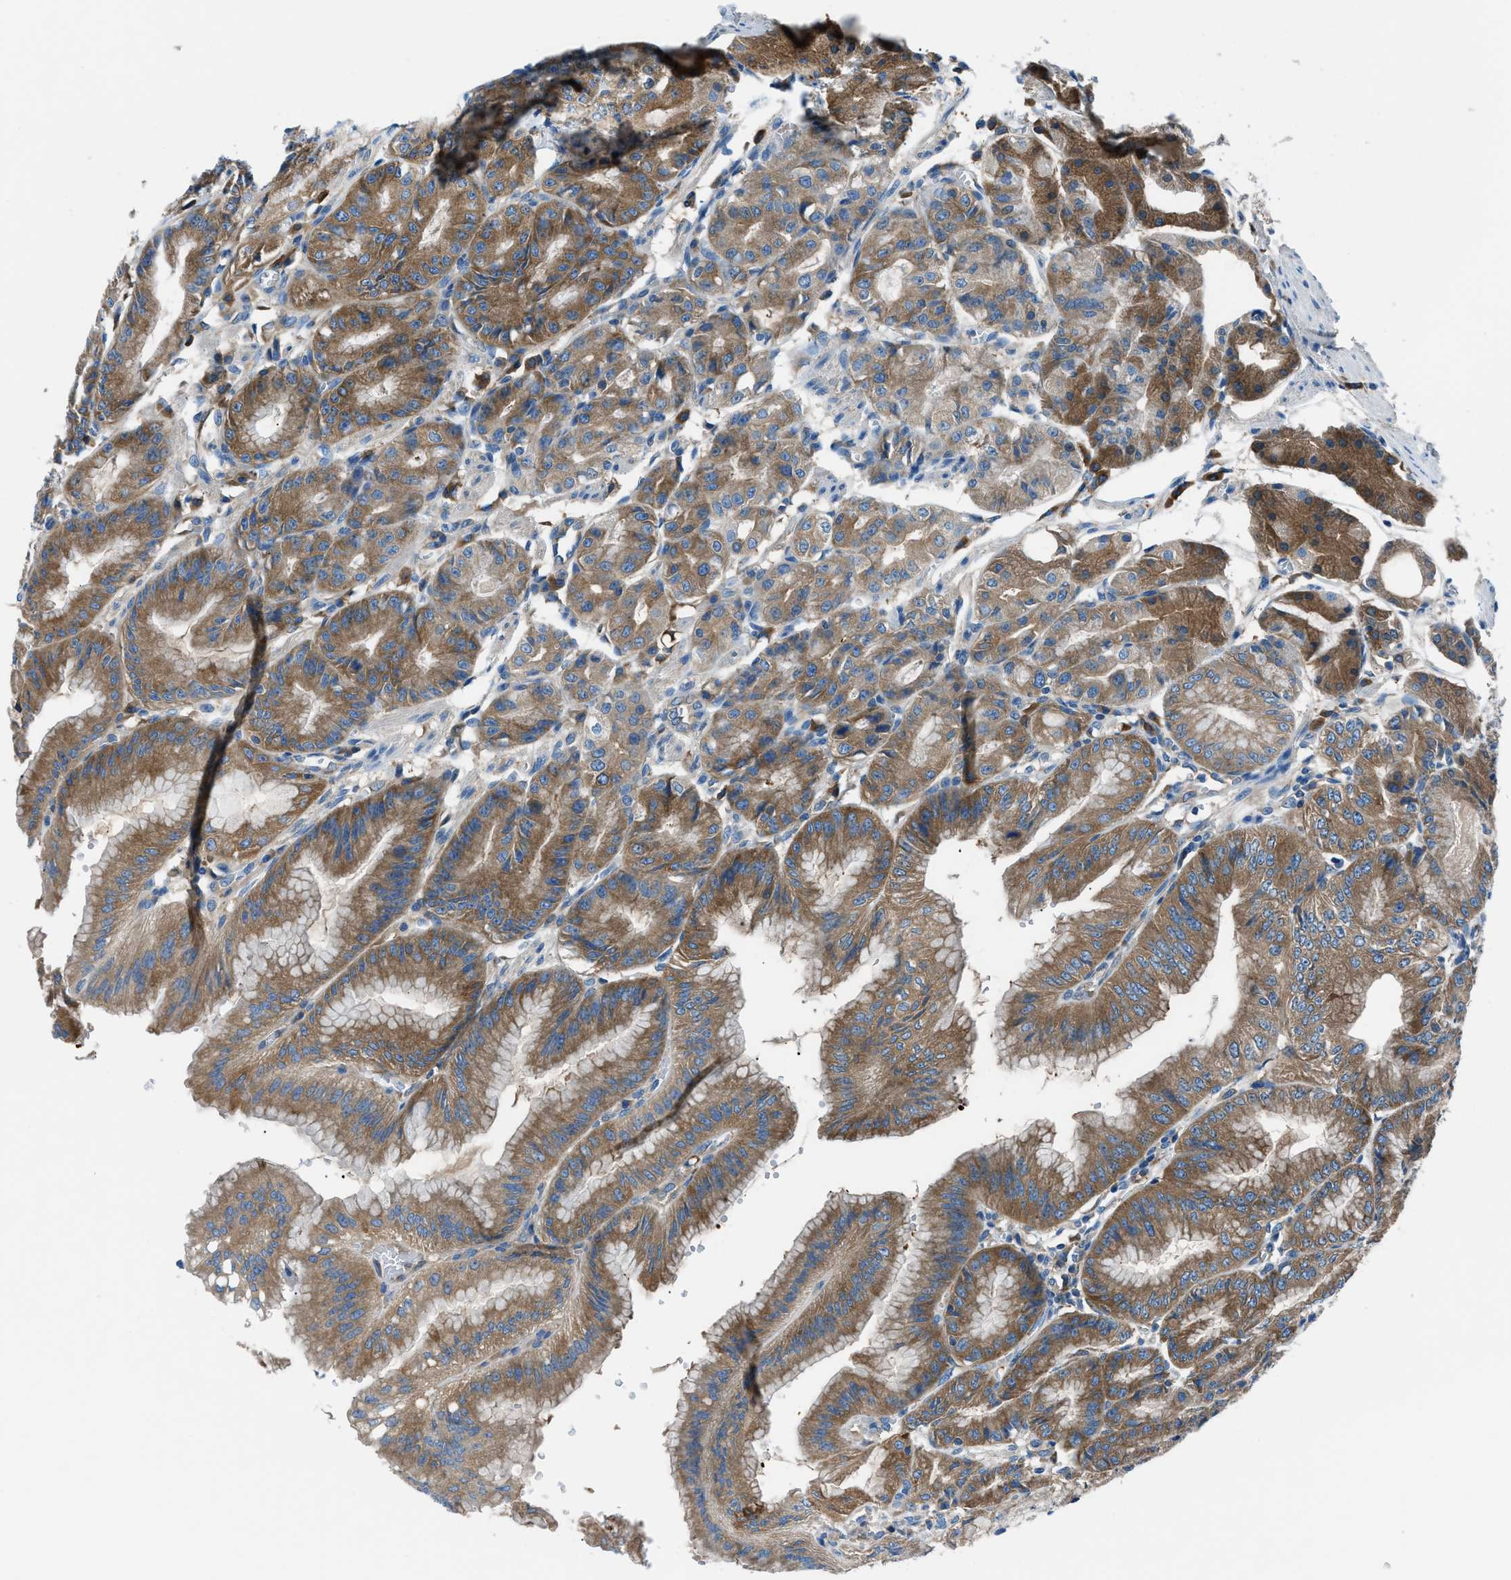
{"staining": {"intensity": "moderate", "quantity": ">75%", "location": "cytoplasmic/membranous"}, "tissue": "stomach", "cell_type": "Glandular cells", "image_type": "normal", "snomed": [{"axis": "morphology", "description": "Normal tissue, NOS"}, {"axis": "topography", "description": "Stomach, lower"}], "caption": "A photomicrograph showing moderate cytoplasmic/membranous positivity in about >75% of glandular cells in normal stomach, as visualized by brown immunohistochemical staining.", "gene": "SARS1", "patient": {"sex": "male", "age": 71}}